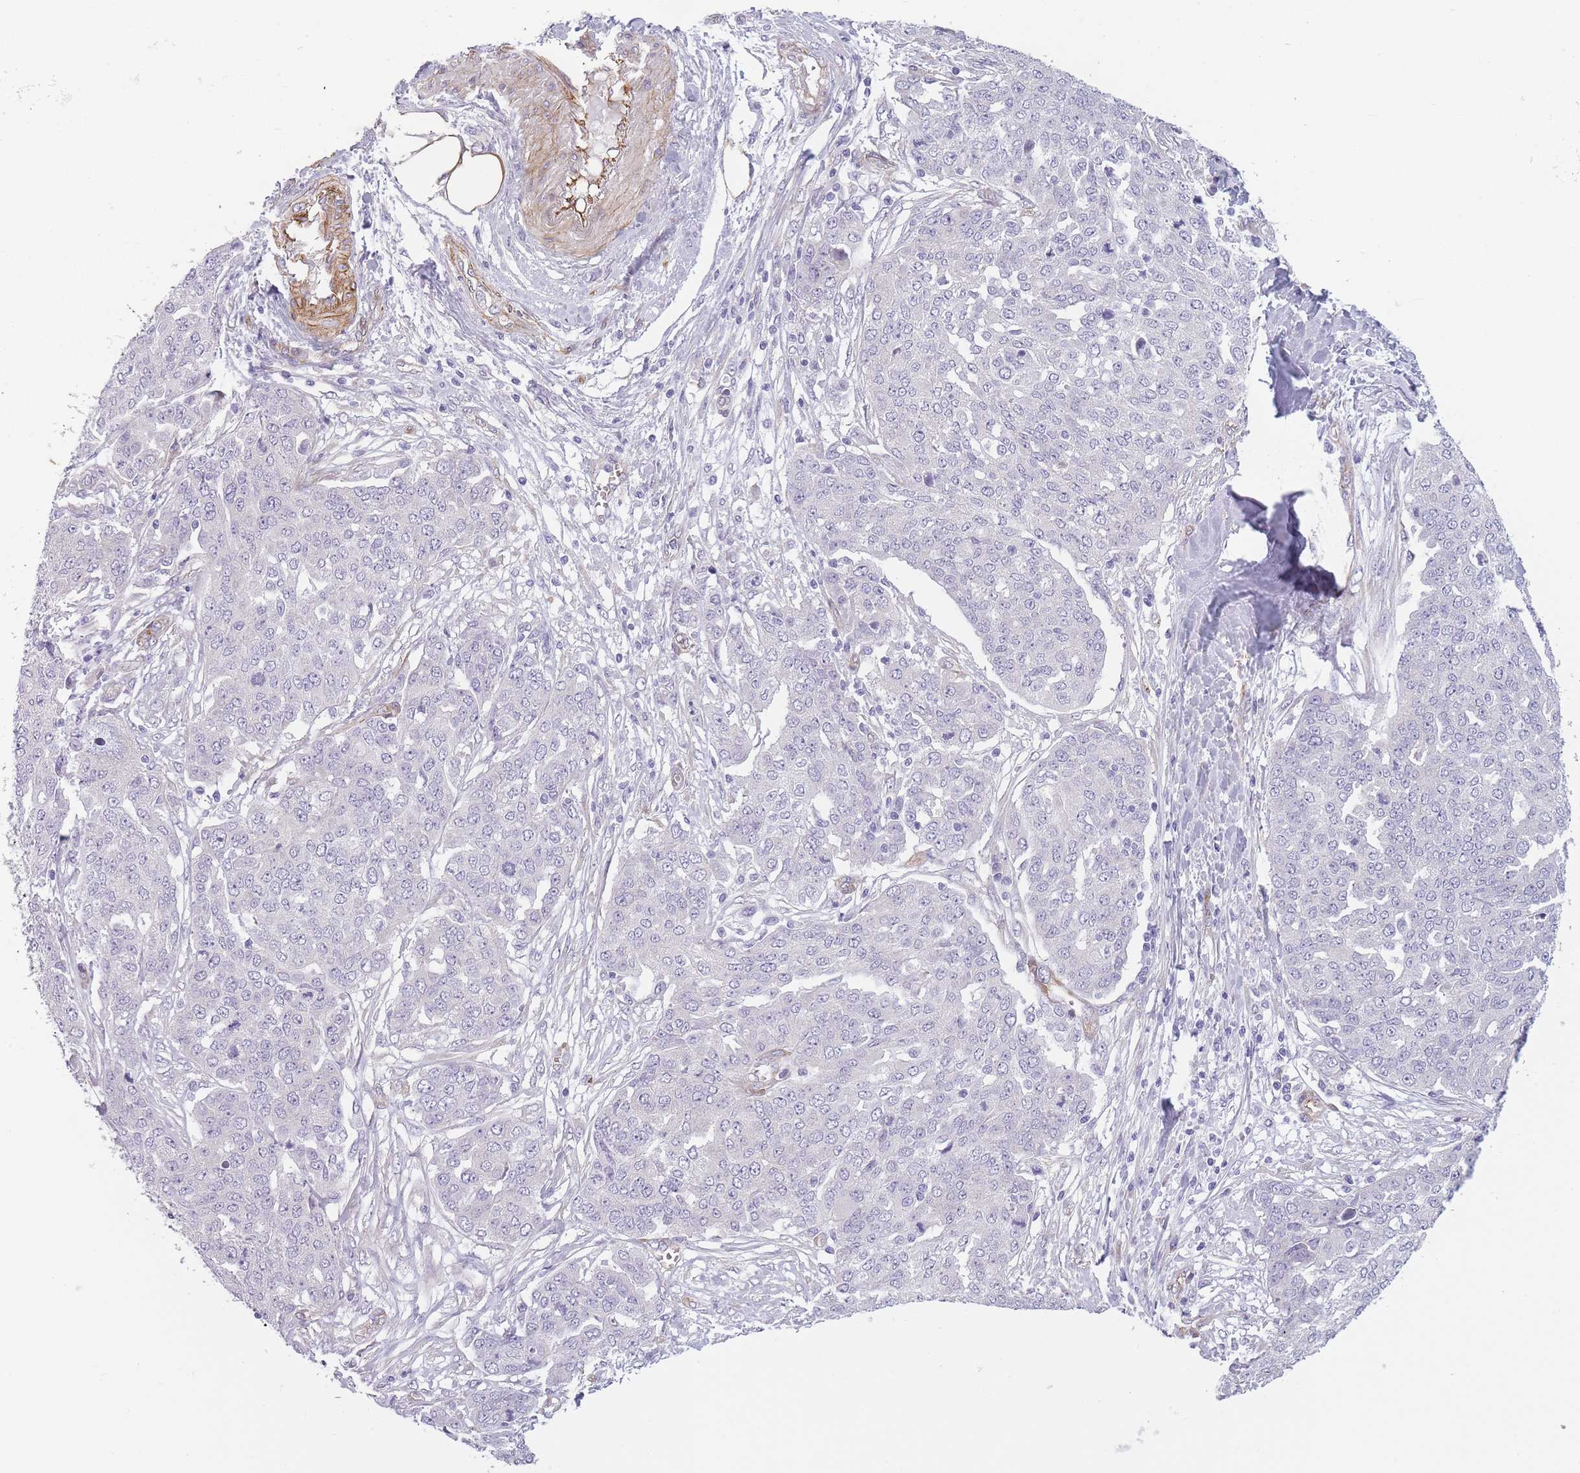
{"staining": {"intensity": "negative", "quantity": "none", "location": "none"}, "tissue": "ovarian cancer", "cell_type": "Tumor cells", "image_type": "cancer", "snomed": [{"axis": "morphology", "description": "Cystadenocarcinoma, serous, NOS"}, {"axis": "topography", "description": "Soft tissue"}, {"axis": "topography", "description": "Ovary"}], "caption": "A photomicrograph of serous cystadenocarcinoma (ovarian) stained for a protein reveals no brown staining in tumor cells.", "gene": "OR6B3", "patient": {"sex": "female", "age": 57}}